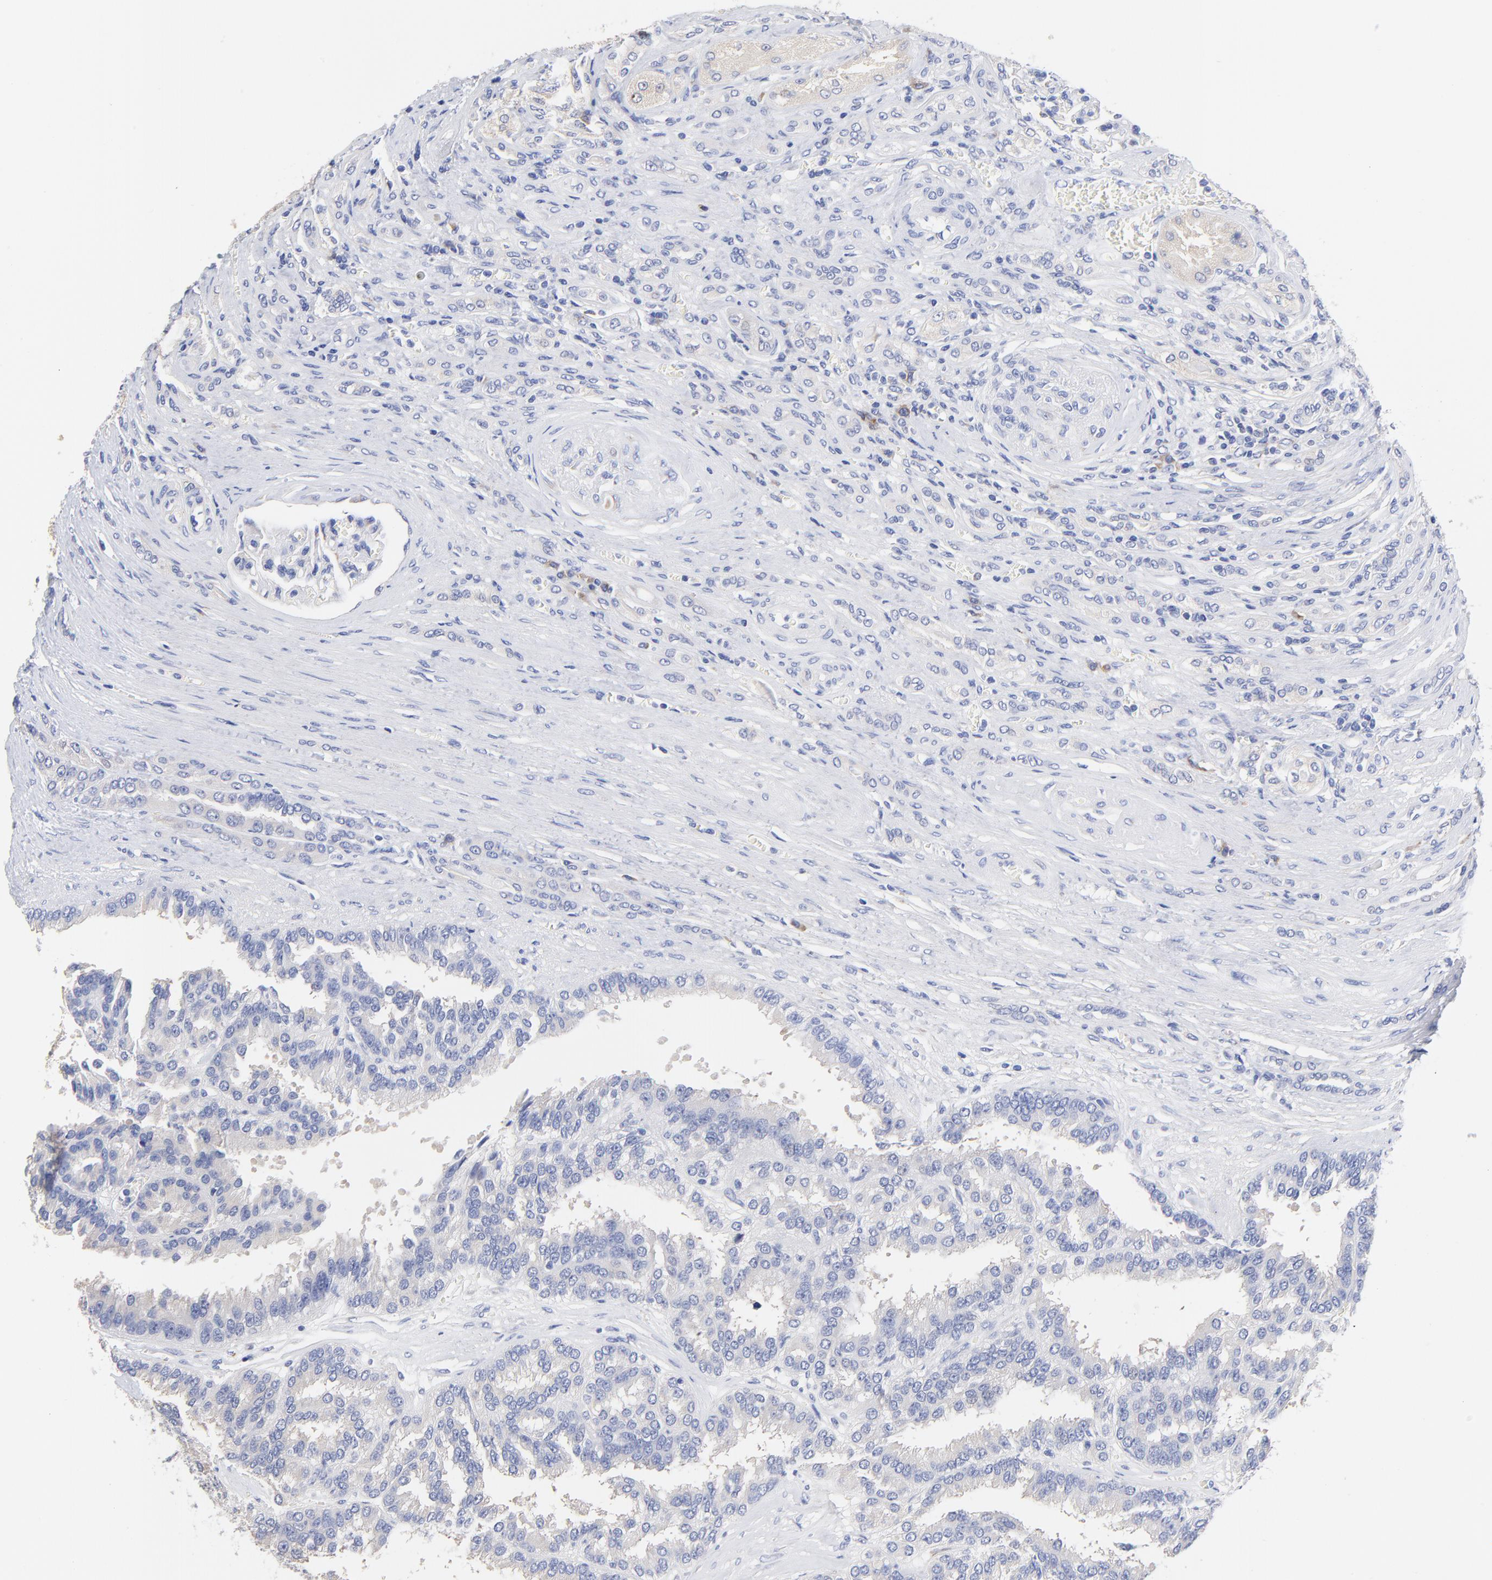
{"staining": {"intensity": "negative", "quantity": "none", "location": "none"}, "tissue": "renal cancer", "cell_type": "Tumor cells", "image_type": "cancer", "snomed": [{"axis": "morphology", "description": "Adenocarcinoma, NOS"}, {"axis": "topography", "description": "Kidney"}], "caption": "Immunohistochemistry photomicrograph of human renal adenocarcinoma stained for a protein (brown), which displays no staining in tumor cells. (Immunohistochemistry (ihc), brightfield microscopy, high magnification).", "gene": "LAX1", "patient": {"sex": "male", "age": 46}}